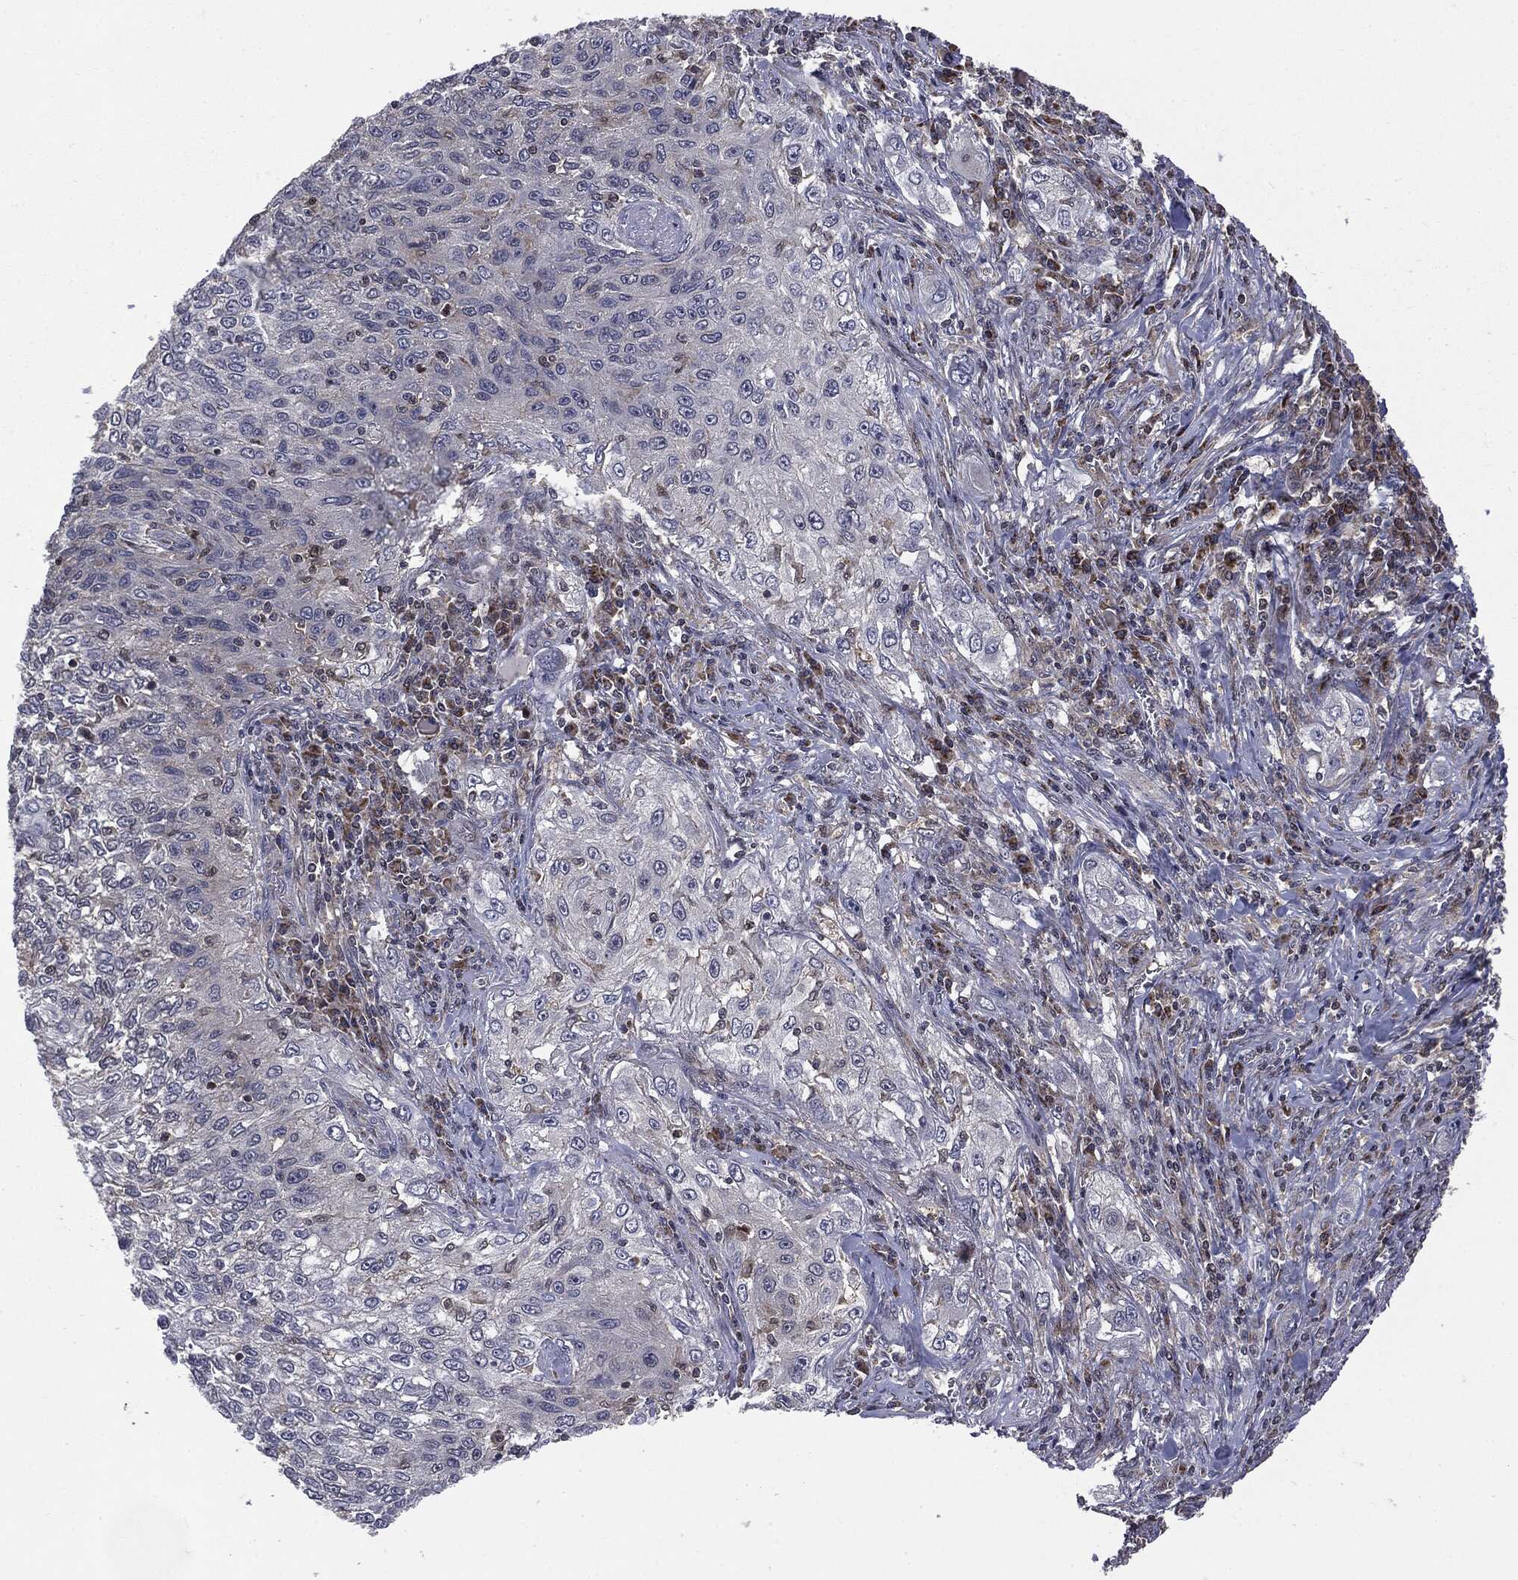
{"staining": {"intensity": "negative", "quantity": "none", "location": "none"}, "tissue": "lung cancer", "cell_type": "Tumor cells", "image_type": "cancer", "snomed": [{"axis": "morphology", "description": "Squamous cell carcinoma, NOS"}, {"axis": "topography", "description": "Lung"}], "caption": "IHC micrograph of squamous cell carcinoma (lung) stained for a protein (brown), which displays no expression in tumor cells. Nuclei are stained in blue.", "gene": "PTPA", "patient": {"sex": "female", "age": 69}}